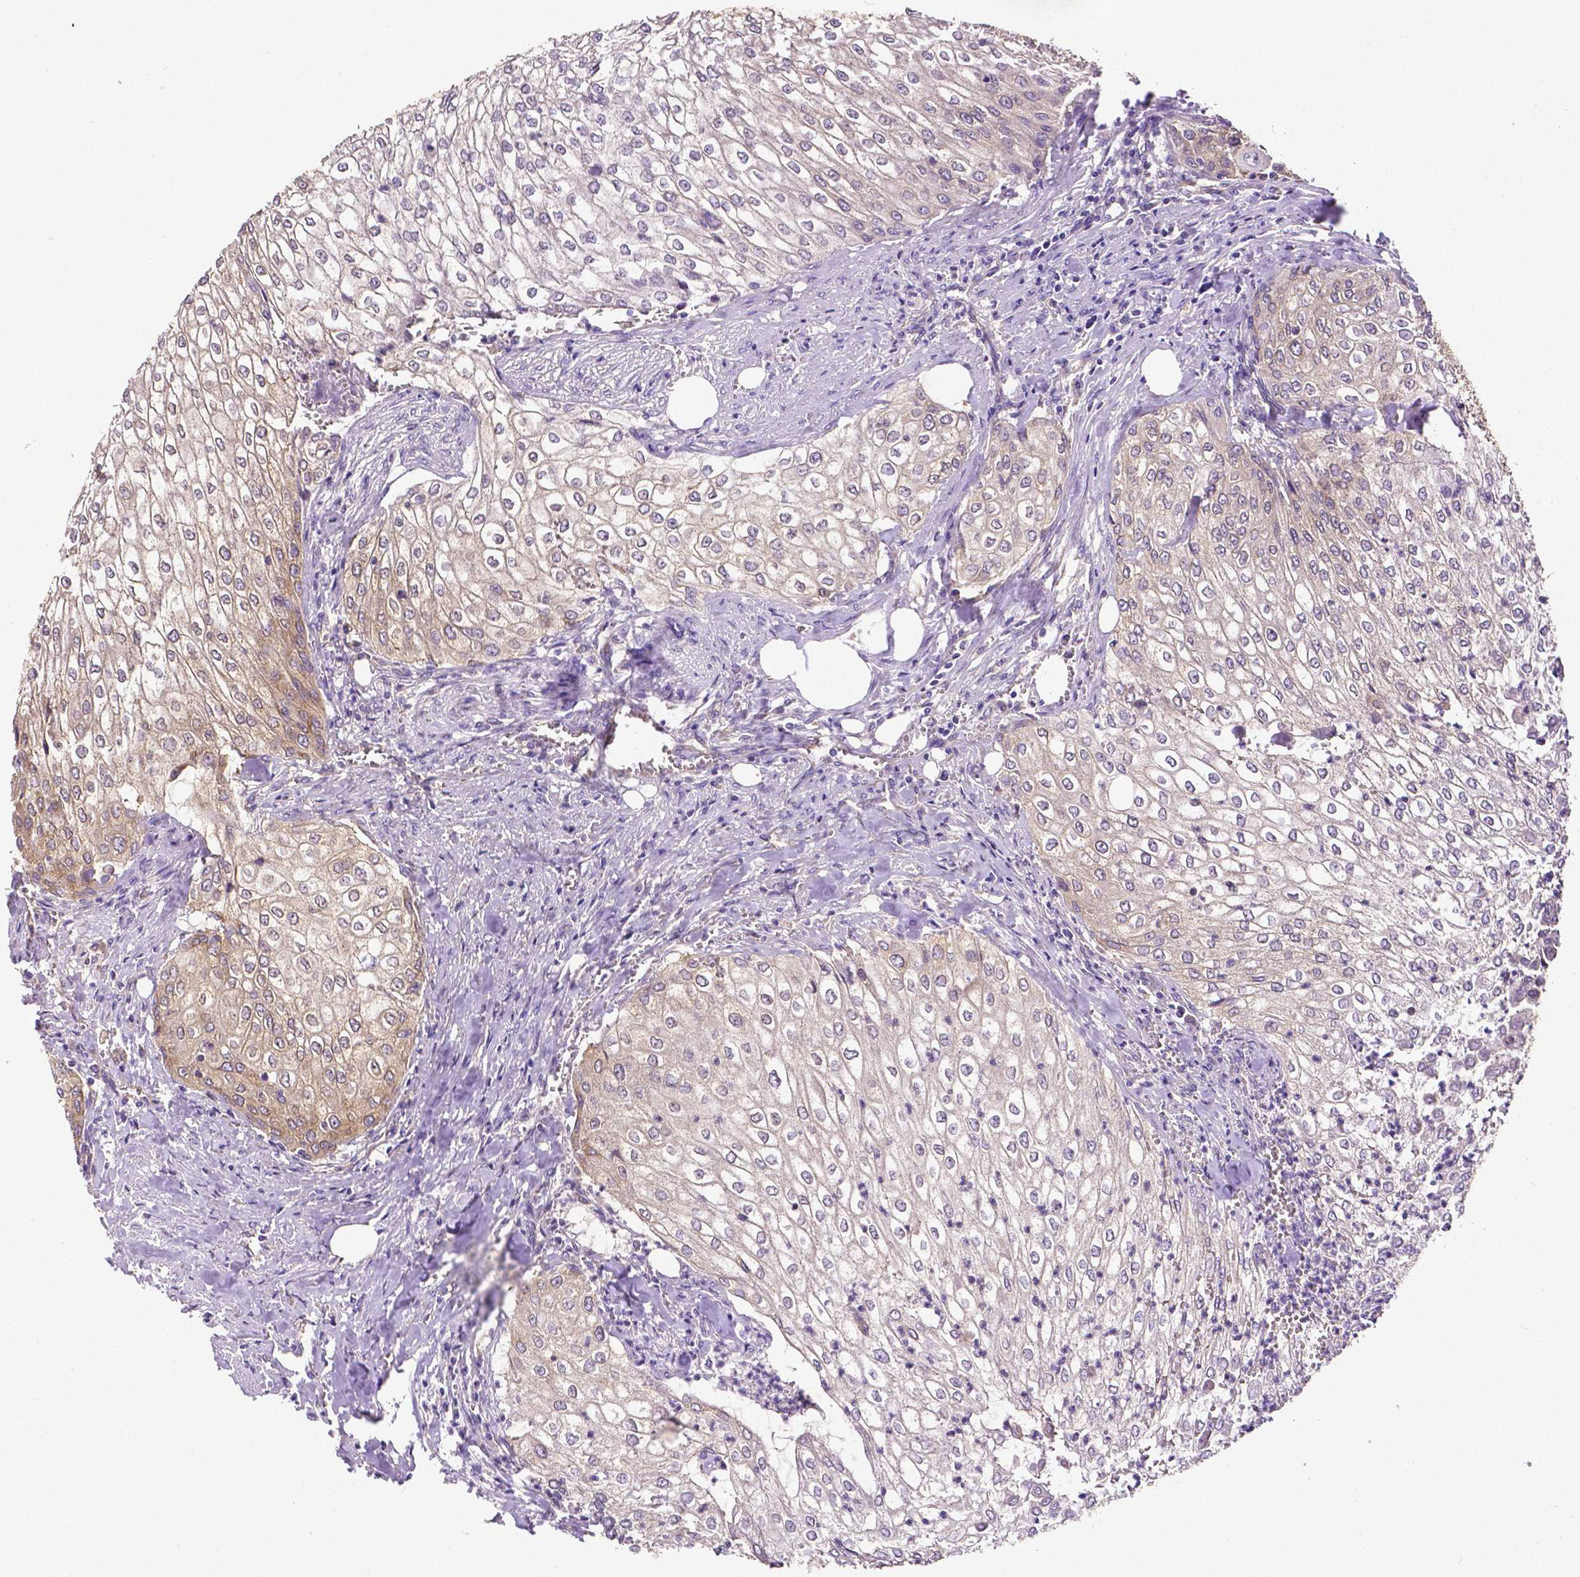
{"staining": {"intensity": "weak", "quantity": ">75%", "location": "cytoplasmic/membranous,nuclear"}, "tissue": "urothelial cancer", "cell_type": "Tumor cells", "image_type": "cancer", "snomed": [{"axis": "morphology", "description": "Urothelial carcinoma, High grade"}, {"axis": "topography", "description": "Urinary bladder"}], "caption": "Immunohistochemistry (IHC) (DAB) staining of human high-grade urothelial carcinoma reveals weak cytoplasmic/membranous and nuclear protein staining in approximately >75% of tumor cells. Using DAB (brown) and hematoxylin (blue) stains, captured at high magnification using brightfield microscopy.", "gene": "DICER1", "patient": {"sex": "male", "age": 62}}